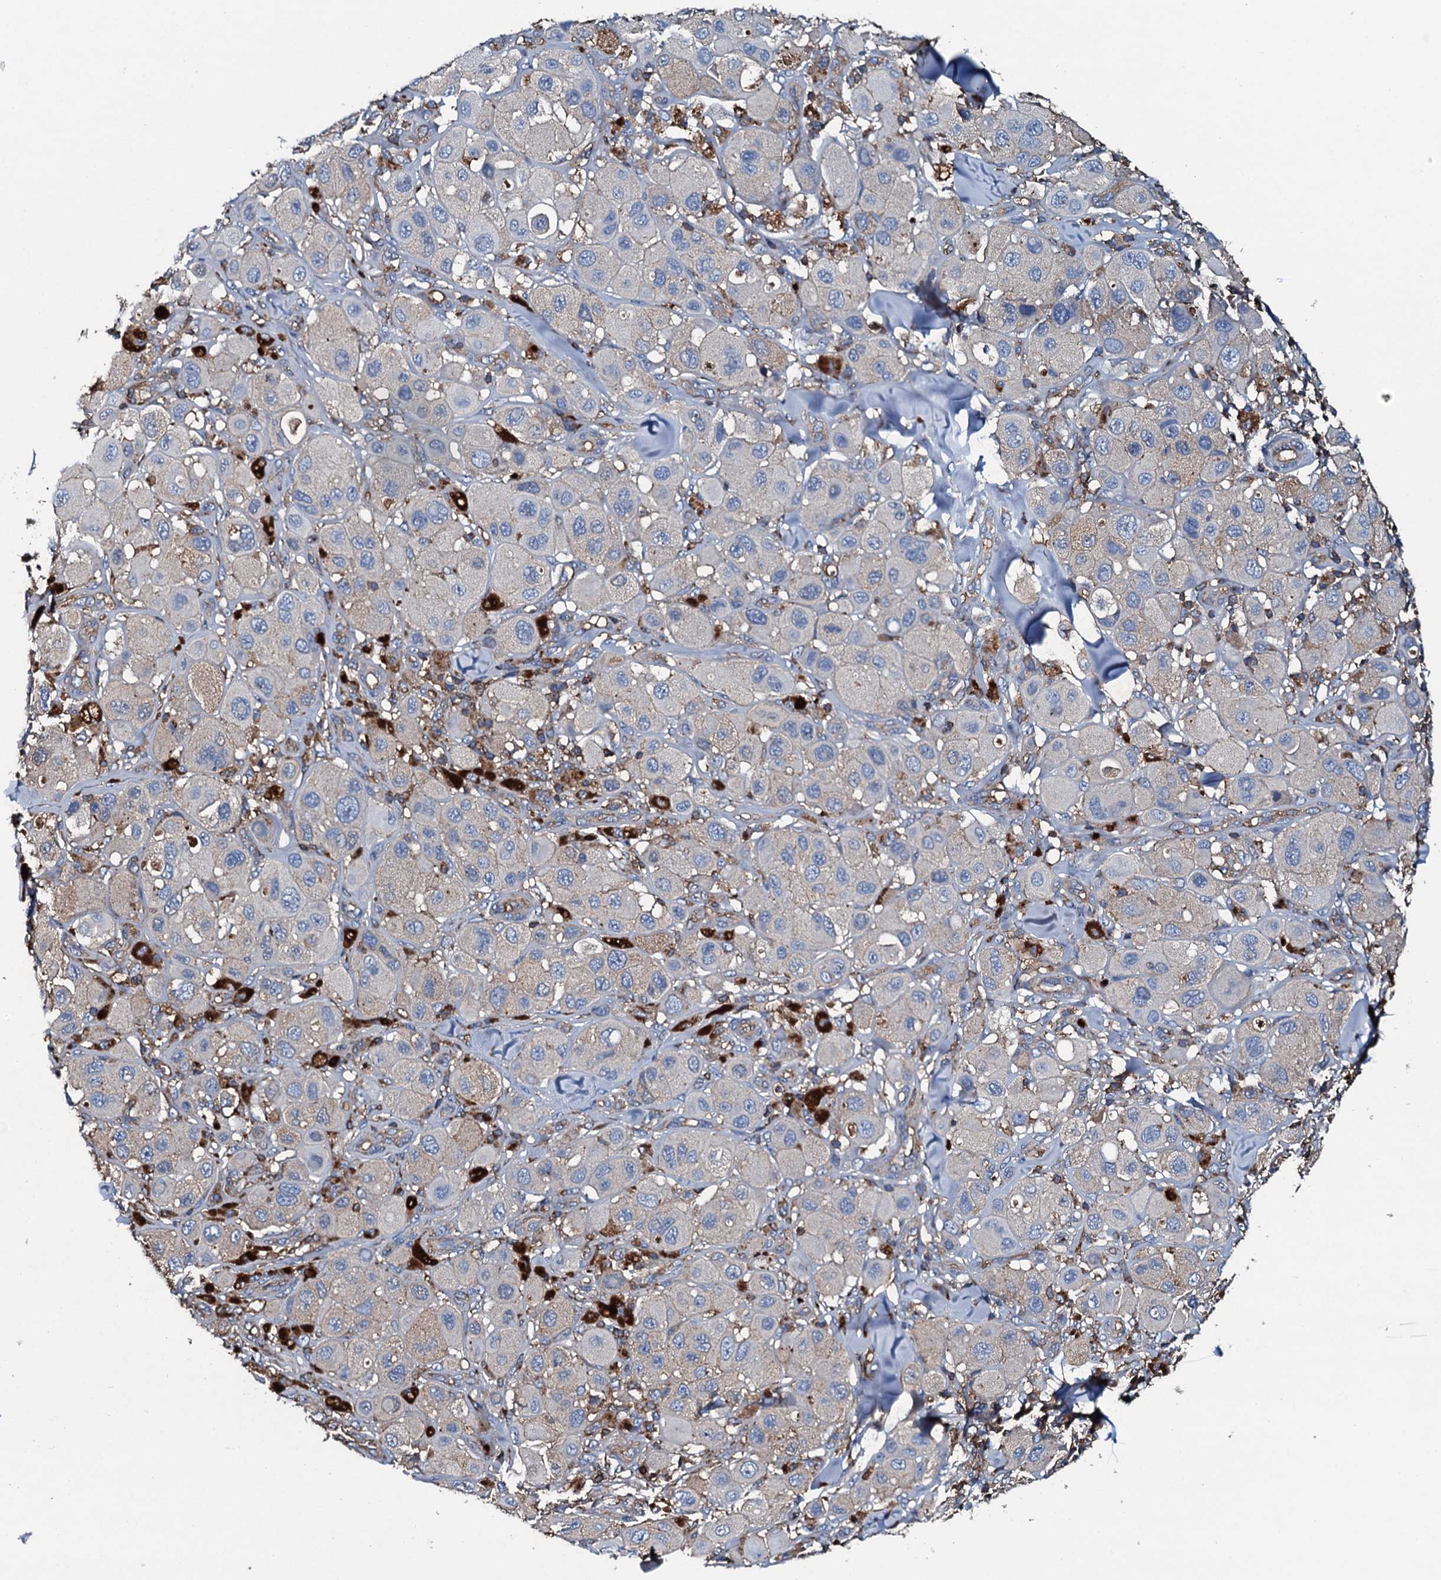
{"staining": {"intensity": "negative", "quantity": "none", "location": "none"}, "tissue": "melanoma", "cell_type": "Tumor cells", "image_type": "cancer", "snomed": [{"axis": "morphology", "description": "Malignant melanoma, Metastatic site"}, {"axis": "topography", "description": "Skin"}], "caption": "Human malignant melanoma (metastatic site) stained for a protein using immunohistochemistry (IHC) reveals no expression in tumor cells.", "gene": "MS4A4E", "patient": {"sex": "male", "age": 41}}